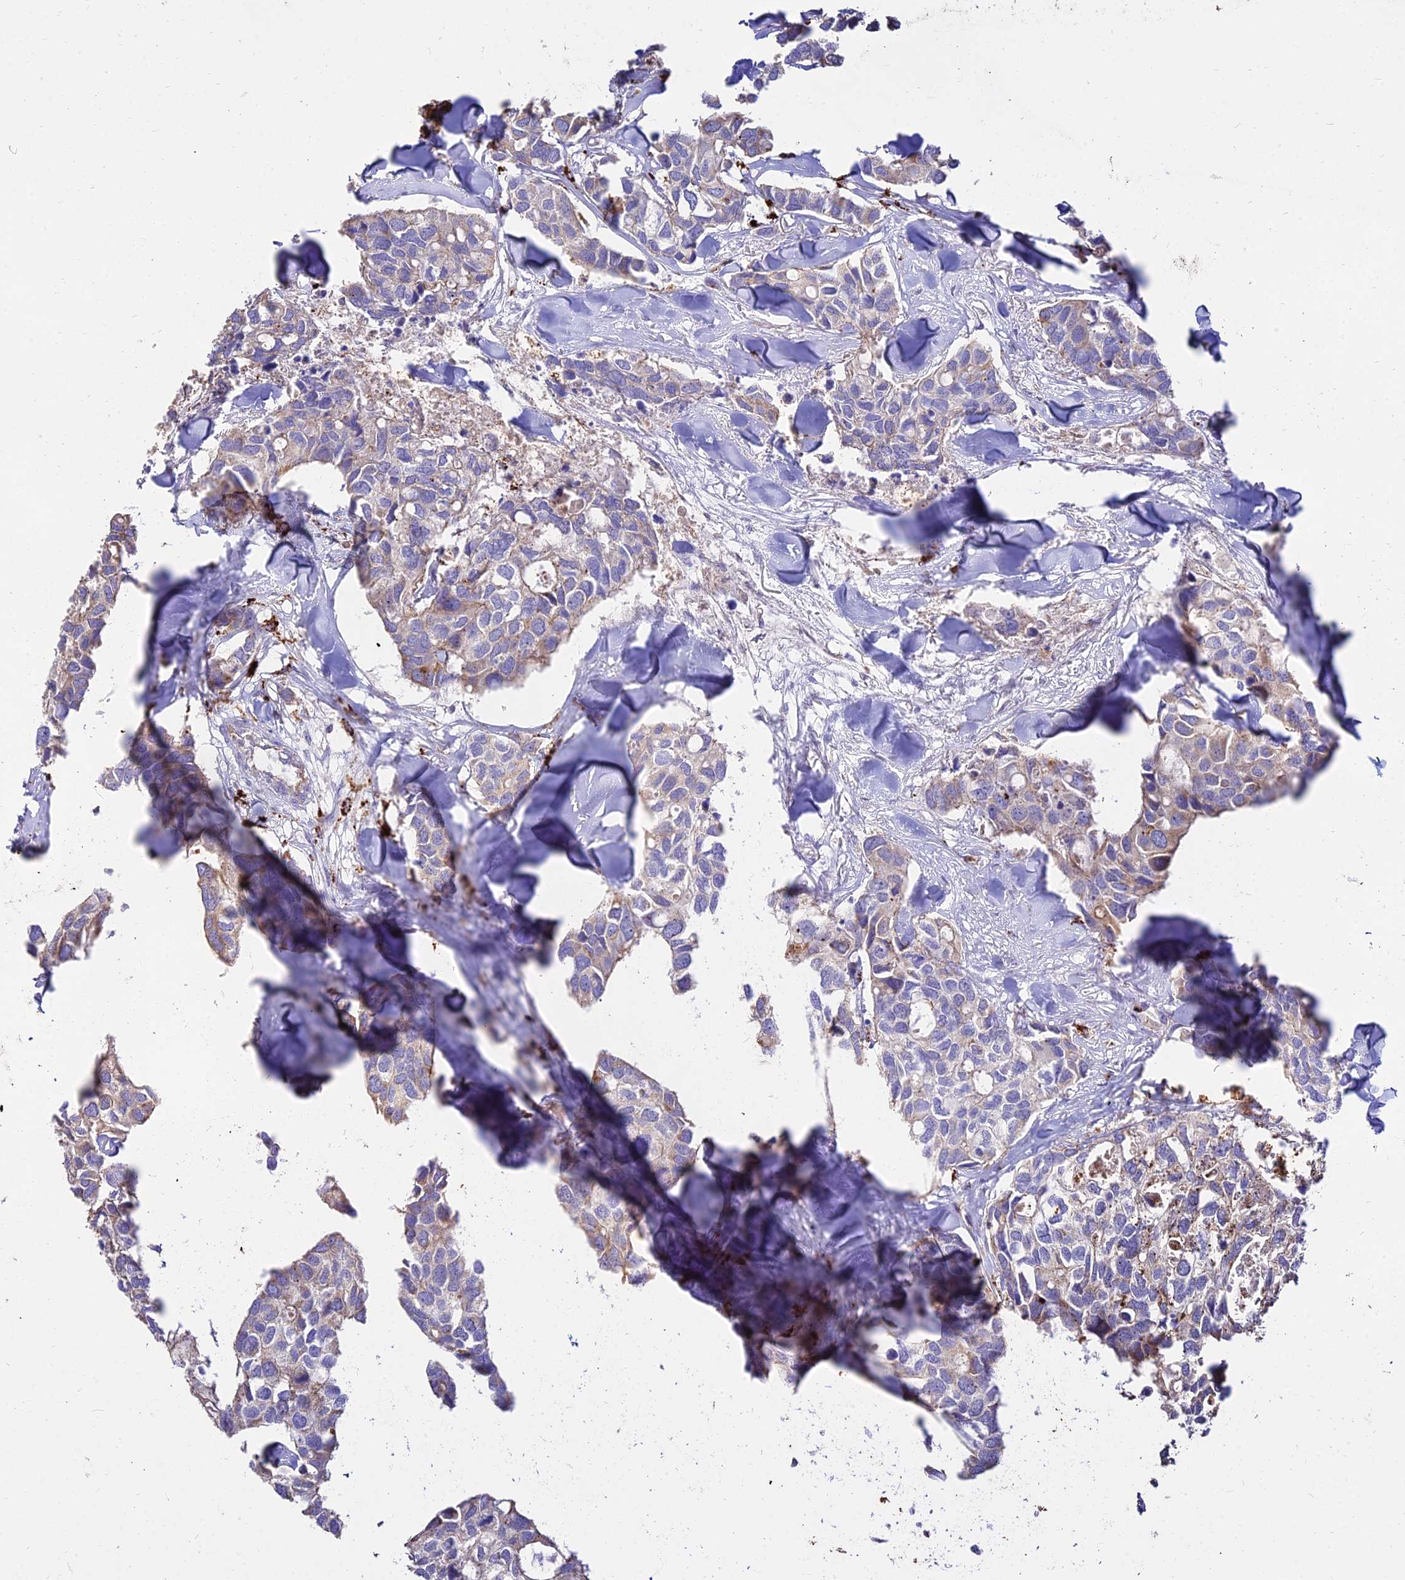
{"staining": {"intensity": "moderate", "quantity": "<25%", "location": "cytoplasmic/membranous"}, "tissue": "breast cancer", "cell_type": "Tumor cells", "image_type": "cancer", "snomed": [{"axis": "morphology", "description": "Duct carcinoma"}, {"axis": "topography", "description": "Breast"}], "caption": "High-power microscopy captured an immunohistochemistry (IHC) micrograph of breast cancer (intraductal carcinoma), revealing moderate cytoplasmic/membranous positivity in about <25% of tumor cells.", "gene": "PNLIPRP3", "patient": {"sex": "female", "age": 83}}